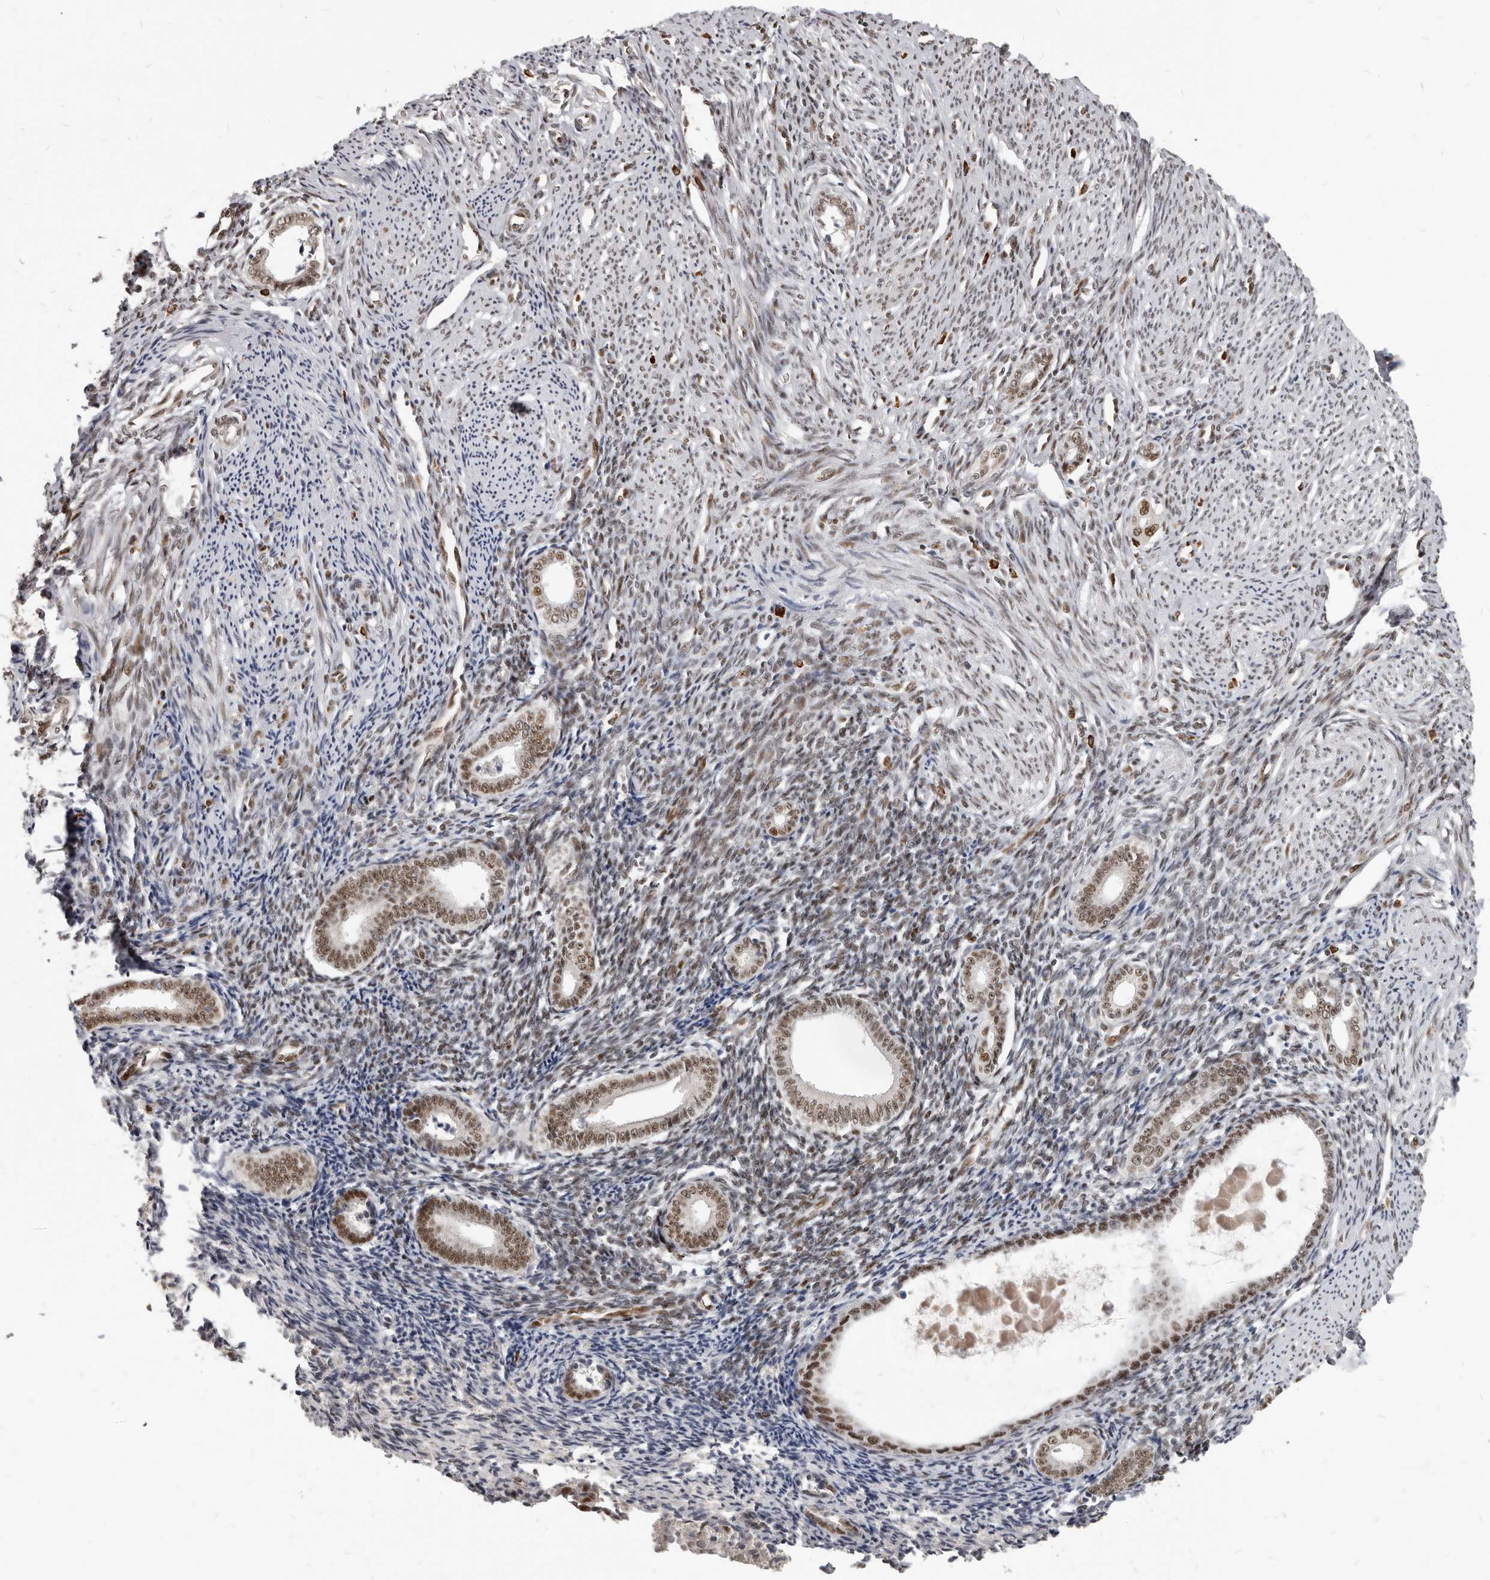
{"staining": {"intensity": "moderate", "quantity": "25%-75%", "location": "nuclear"}, "tissue": "endometrium", "cell_type": "Cells in endometrial stroma", "image_type": "normal", "snomed": [{"axis": "morphology", "description": "Normal tissue, NOS"}, {"axis": "topography", "description": "Endometrium"}], "caption": "Moderate nuclear positivity for a protein is identified in about 25%-75% of cells in endometrial stroma of unremarkable endometrium using IHC.", "gene": "ATF5", "patient": {"sex": "female", "age": 56}}